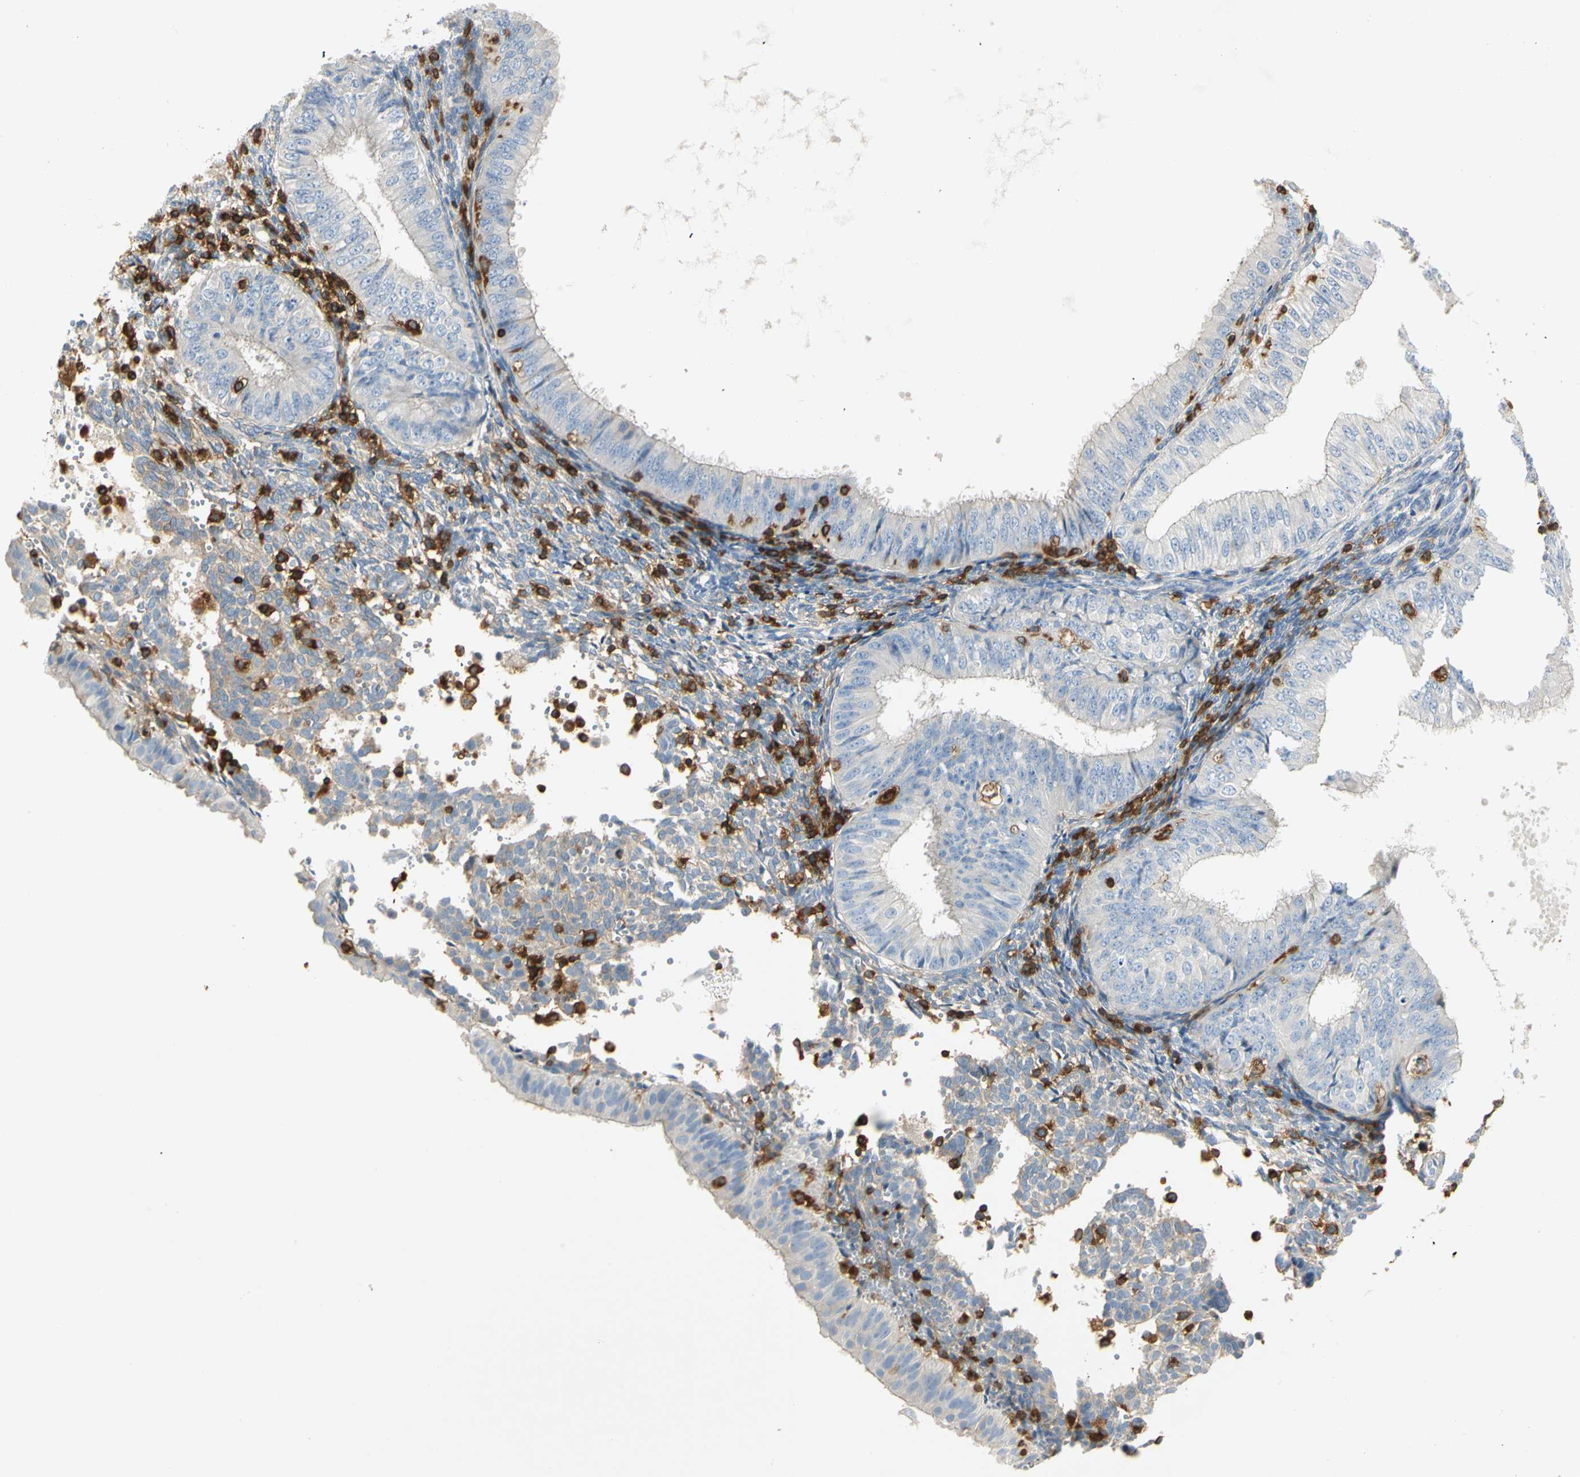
{"staining": {"intensity": "negative", "quantity": "none", "location": "none"}, "tissue": "endometrial cancer", "cell_type": "Tumor cells", "image_type": "cancer", "snomed": [{"axis": "morphology", "description": "Normal tissue, NOS"}, {"axis": "morphology", "description": "Adenocarcinoma, NOS"}, {"axis": "topography", "description": "Endometrium"}], "caption": "The immunohistochemistry (IHC) photomicrograph has no significant positivity in tumor cells of endometrial adenocarcinoma tissue.", "gene": "FMNL1", "patient": {"sex": "female", "age": 53}}